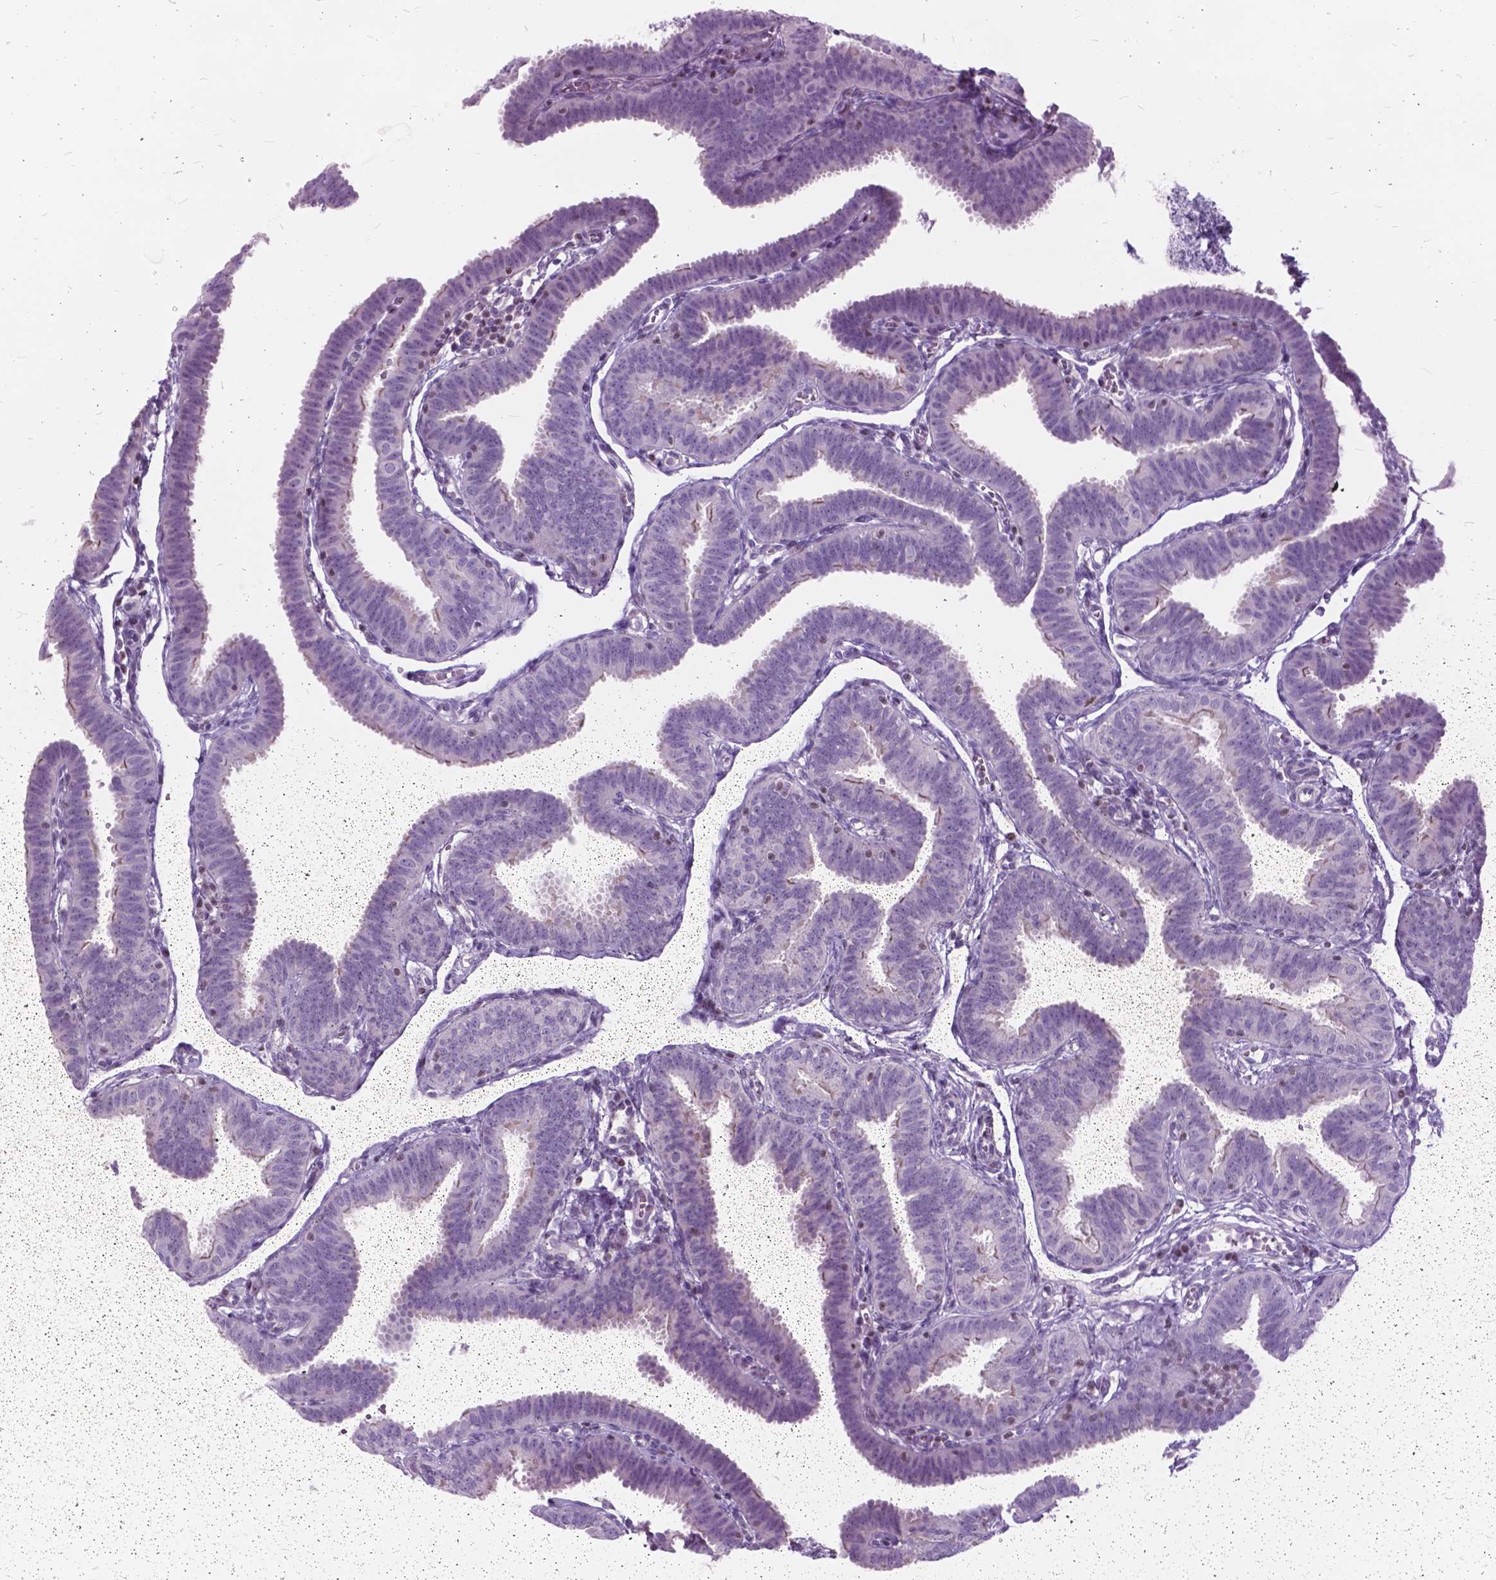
{"staining": {"intensity": "negative", "quantity": "none", "location": "none"}, "tissue": "fallopian tube", "cell_type": "Glandular cells", "image_type": "normal", "snomed": [{"axis": "morphology", "description": "Normal tissue, NOS"}, {"axis": "topography", "description": "Fallopian tube"}], "caption": "Fallopian tube stained for a protein using immunohistochemistry (IHC) reveals no positivity glandular cells.", "gene": "SP140", "patient": {"sex": "female", "age": 25}}